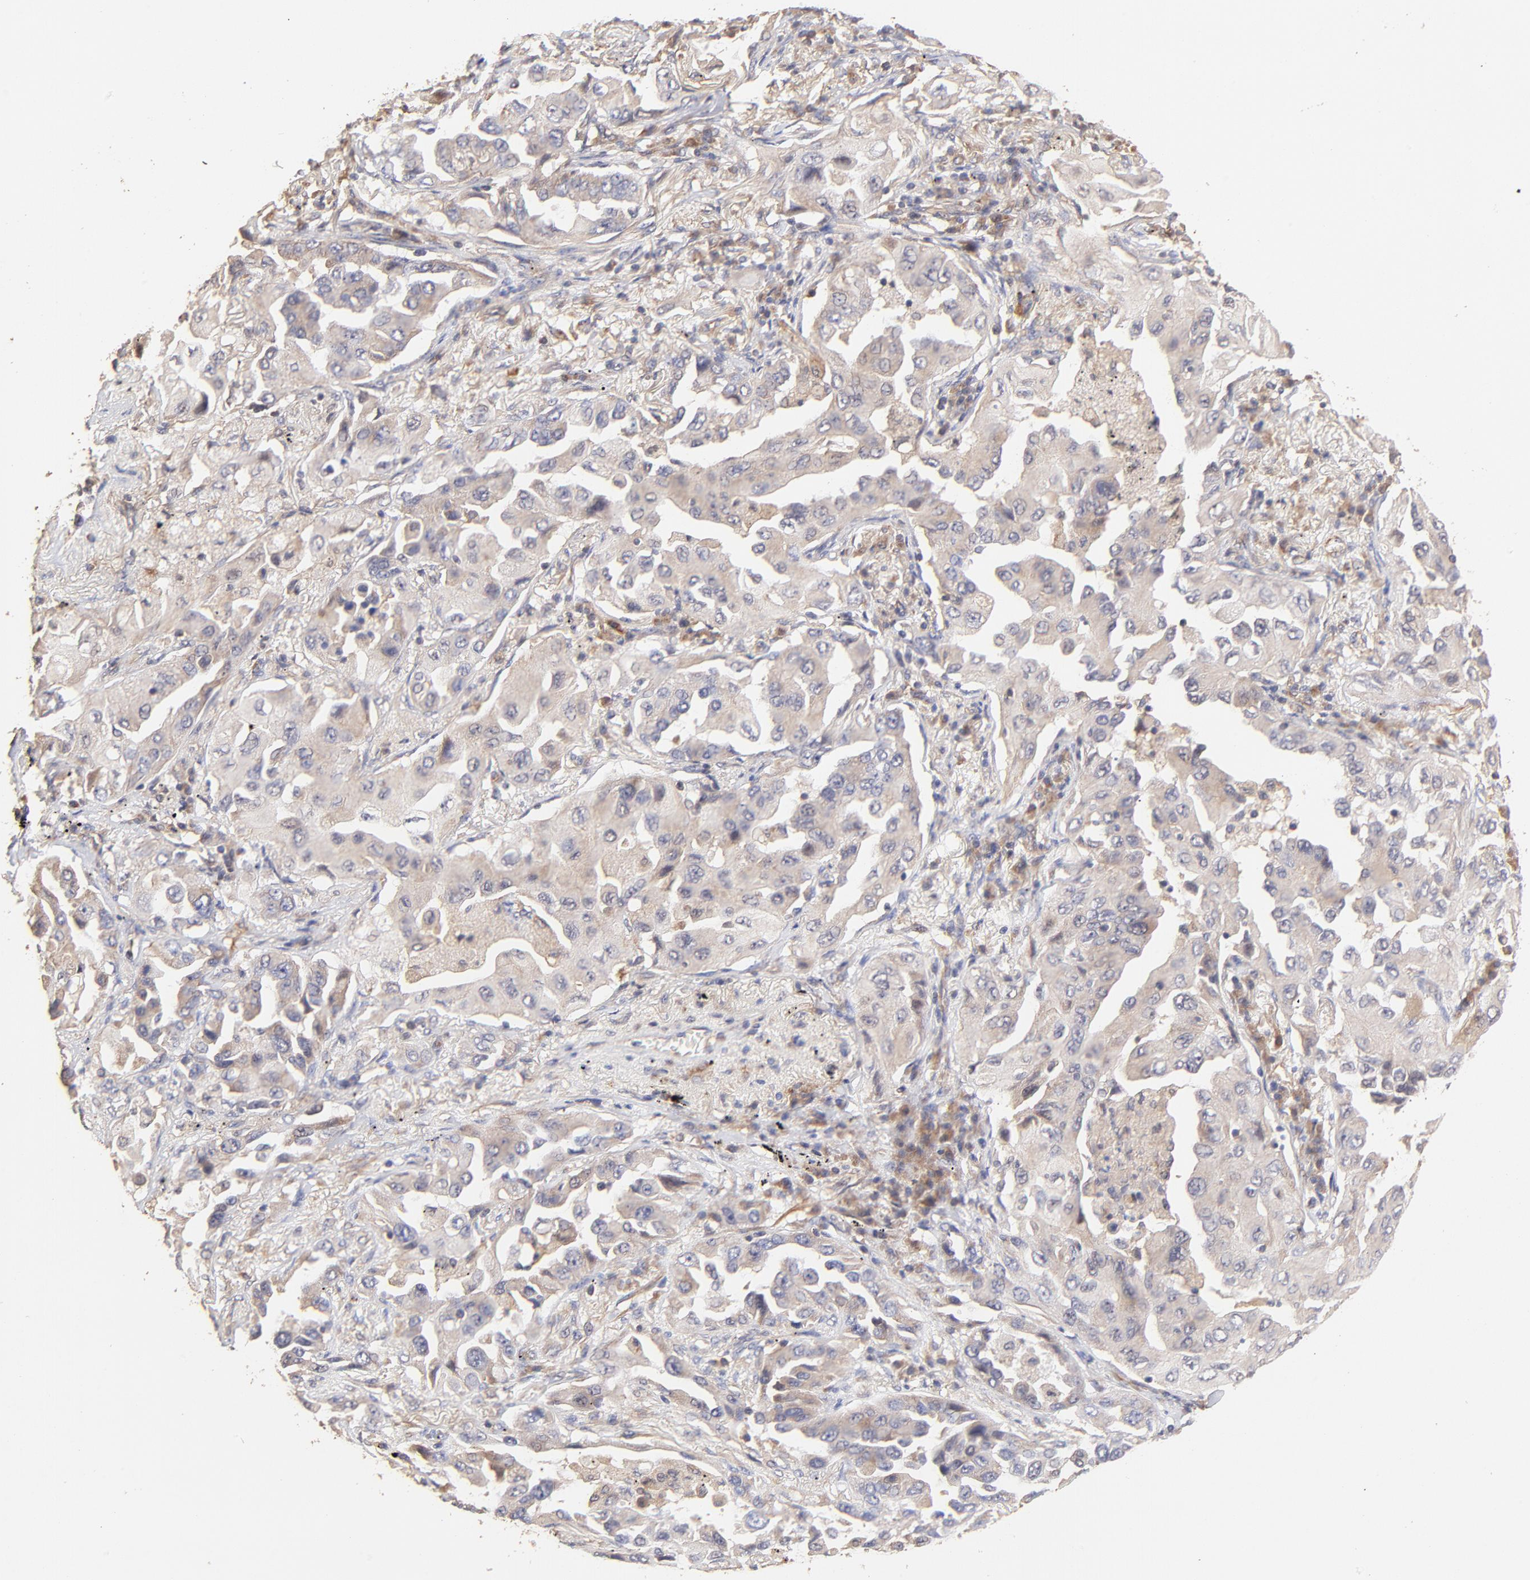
{"staining": {"intensity": "weak", "quantity": ">75%", "location": "cytoplasmic/membranous"}, "tissue": "lung cancer", "cell_type": "Tumor cells", "image_type": "cancer", "snomed": [{"axis": "morphology", "description": "Adenocarcinoma, NOS"}, {"axis": "topography", "description": "Lung"}], "caption": "Approximately >75% of tumor cells in human lung cancer demonstrate weak cytoplasmic/membranous protein positivity as visualized by brown immunohistochemical staining.", "gene": "TNFAIP3", "patient": {"sex": "female", "age": 65}}